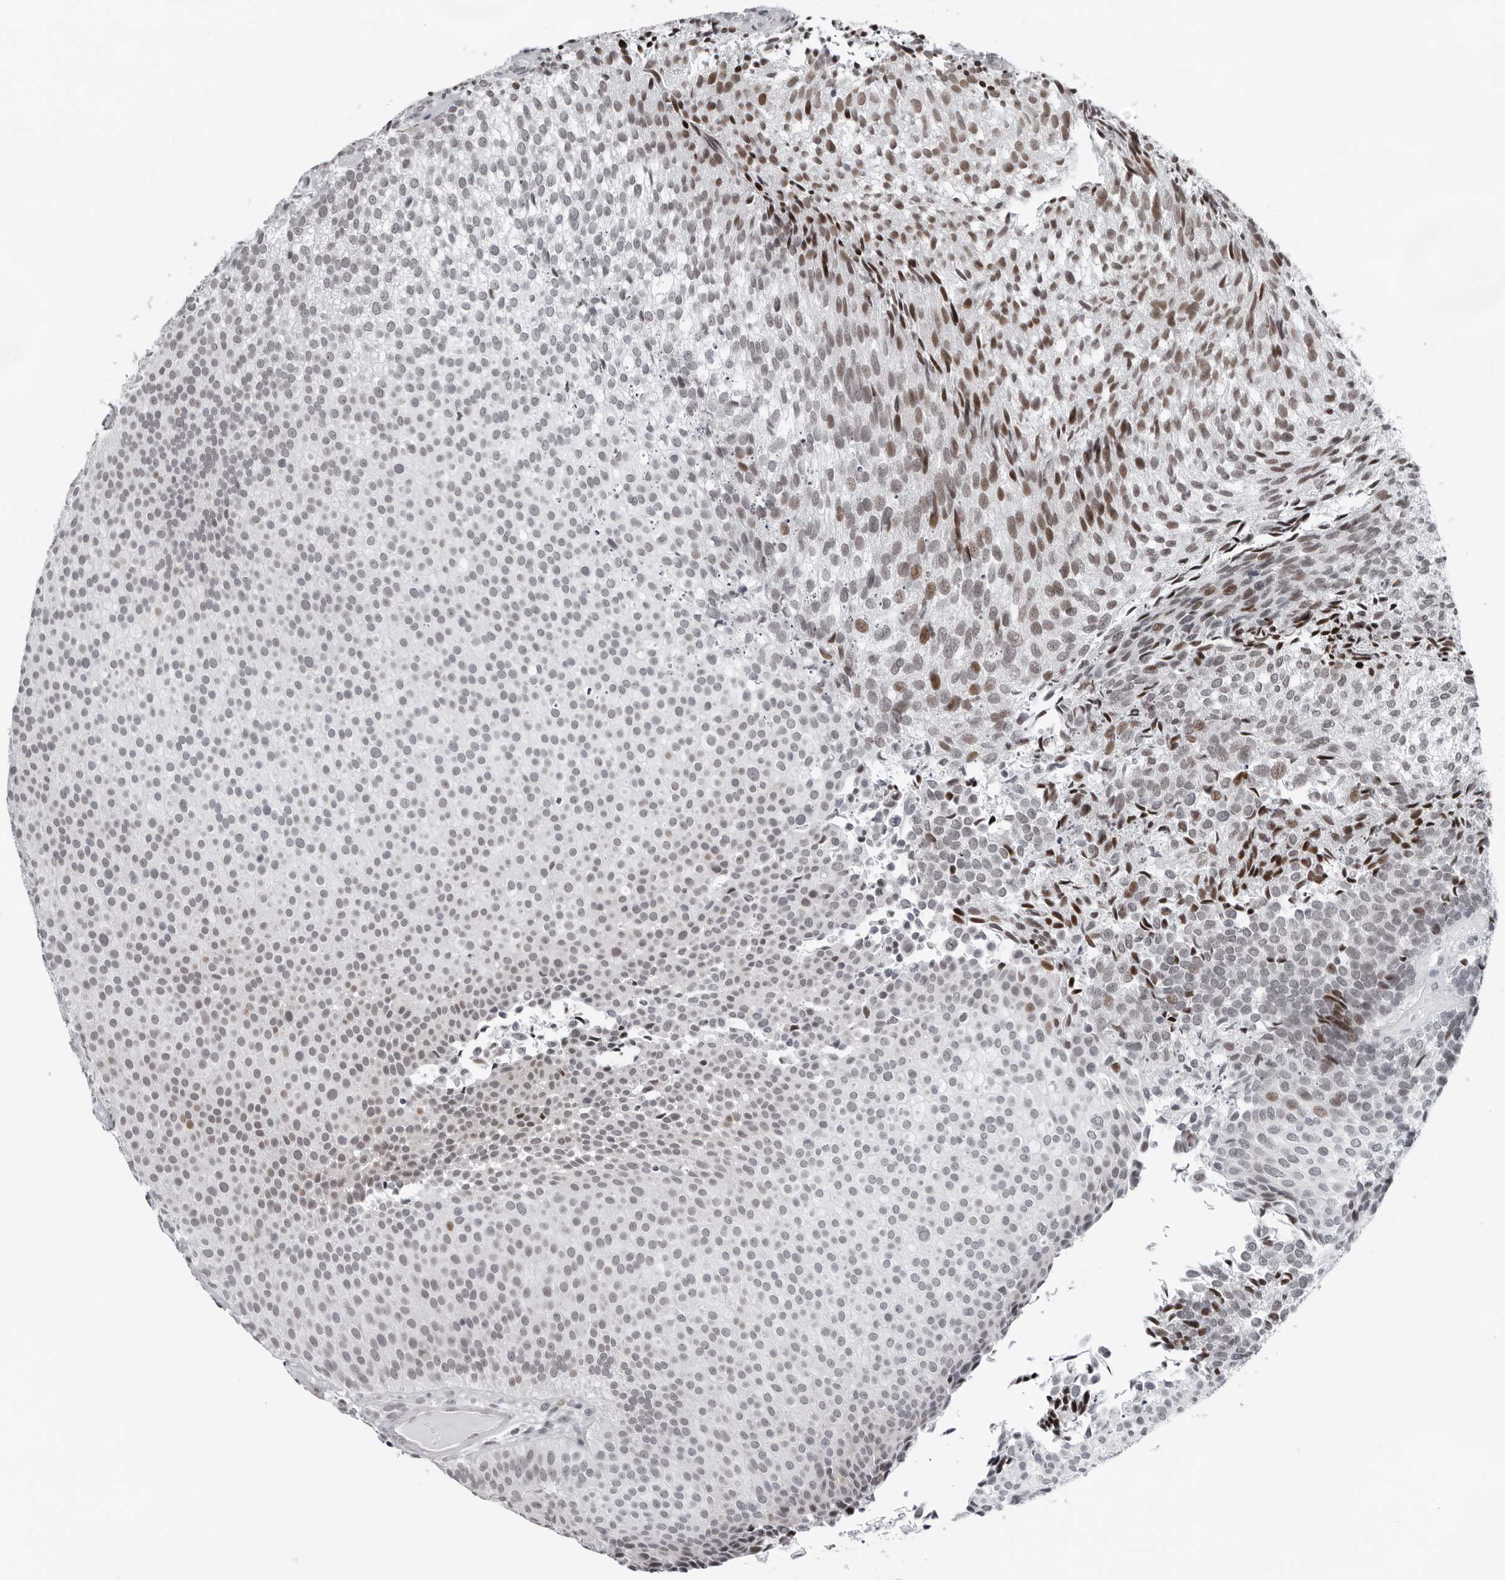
{"staining": {"intensity": "moderate", "quantity": "25%-75%", "location": "nuclear"}, "tissue": "urothelial cancer", "cell_type": "Tumor cells", "image_type": "cancer", "snomed": [{"axis": "morphology", "description": "Urothelial carcinoma, Low grade"}, {"axis": "topography", "description": "Urinary bladder"}], "caption": "Urothelial cancer was stained to show a protein in brown. There is medium levels of moderate nuclear expression in approximately 25%-75% of tumor cells.", "gene": "PPP1R42", "patient": {"sex": "male", "age": 86}}